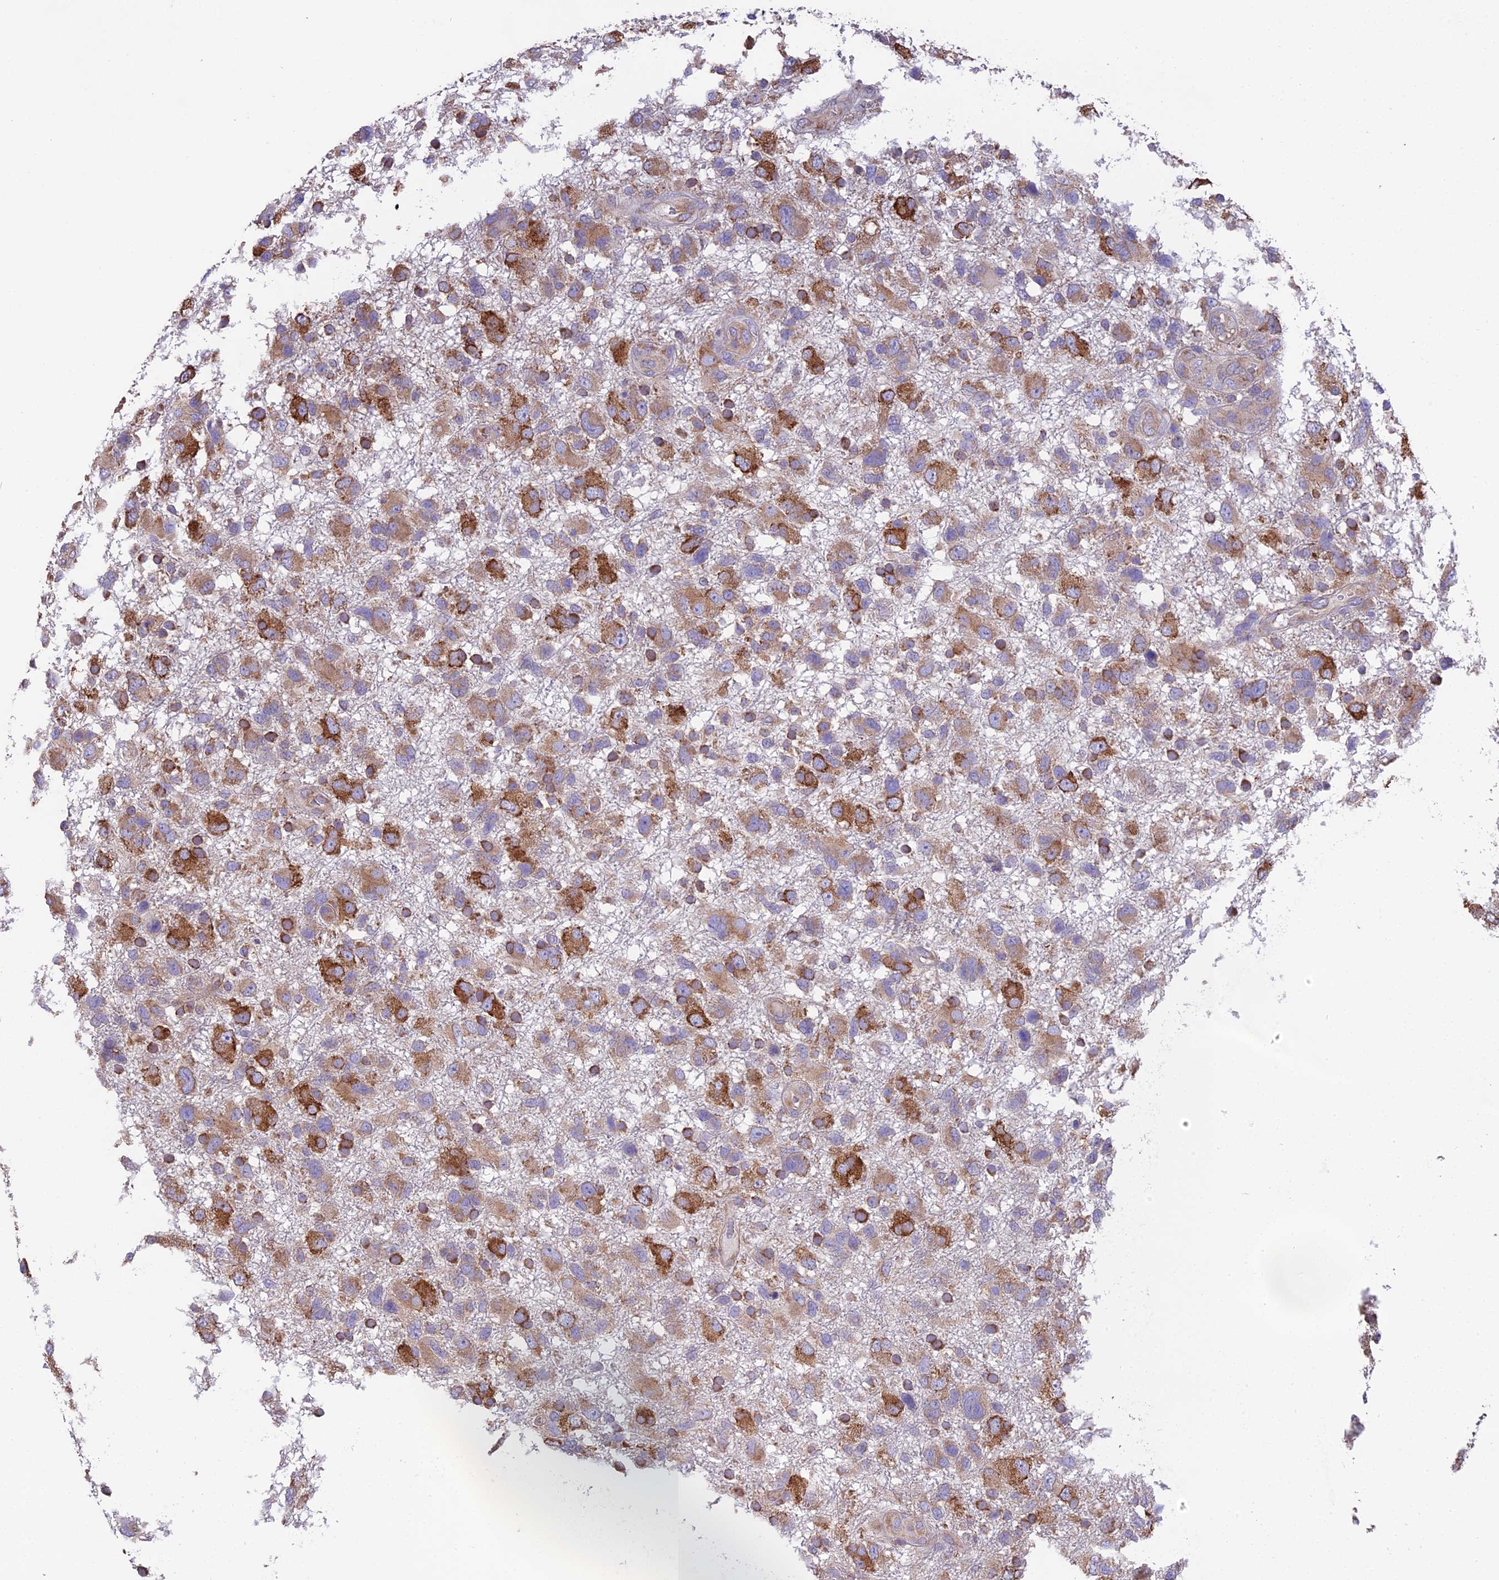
{"staining": {"intensity": "strong", "quantity": ">75%", "location": "cytoplasmic/membranous"}, "tissue": "glioma", "cell_type": "Tumor cells", "image_type": "cancer", "snomed": [{"axis": "morphology", "description": "Glioma, malignant, High grade"}, {"axis": "topography", "description": "Brain"}], "caption": "Protein staining of glioma tissue shows strong cytoplasmic/membranous expression in approximately >75% of tumor cells. The protein of interest is shown in brown color, while the nuclei are stained blue.", "gene": "BLOC1S4", "patient": {"sex": "male", "age": 61}}